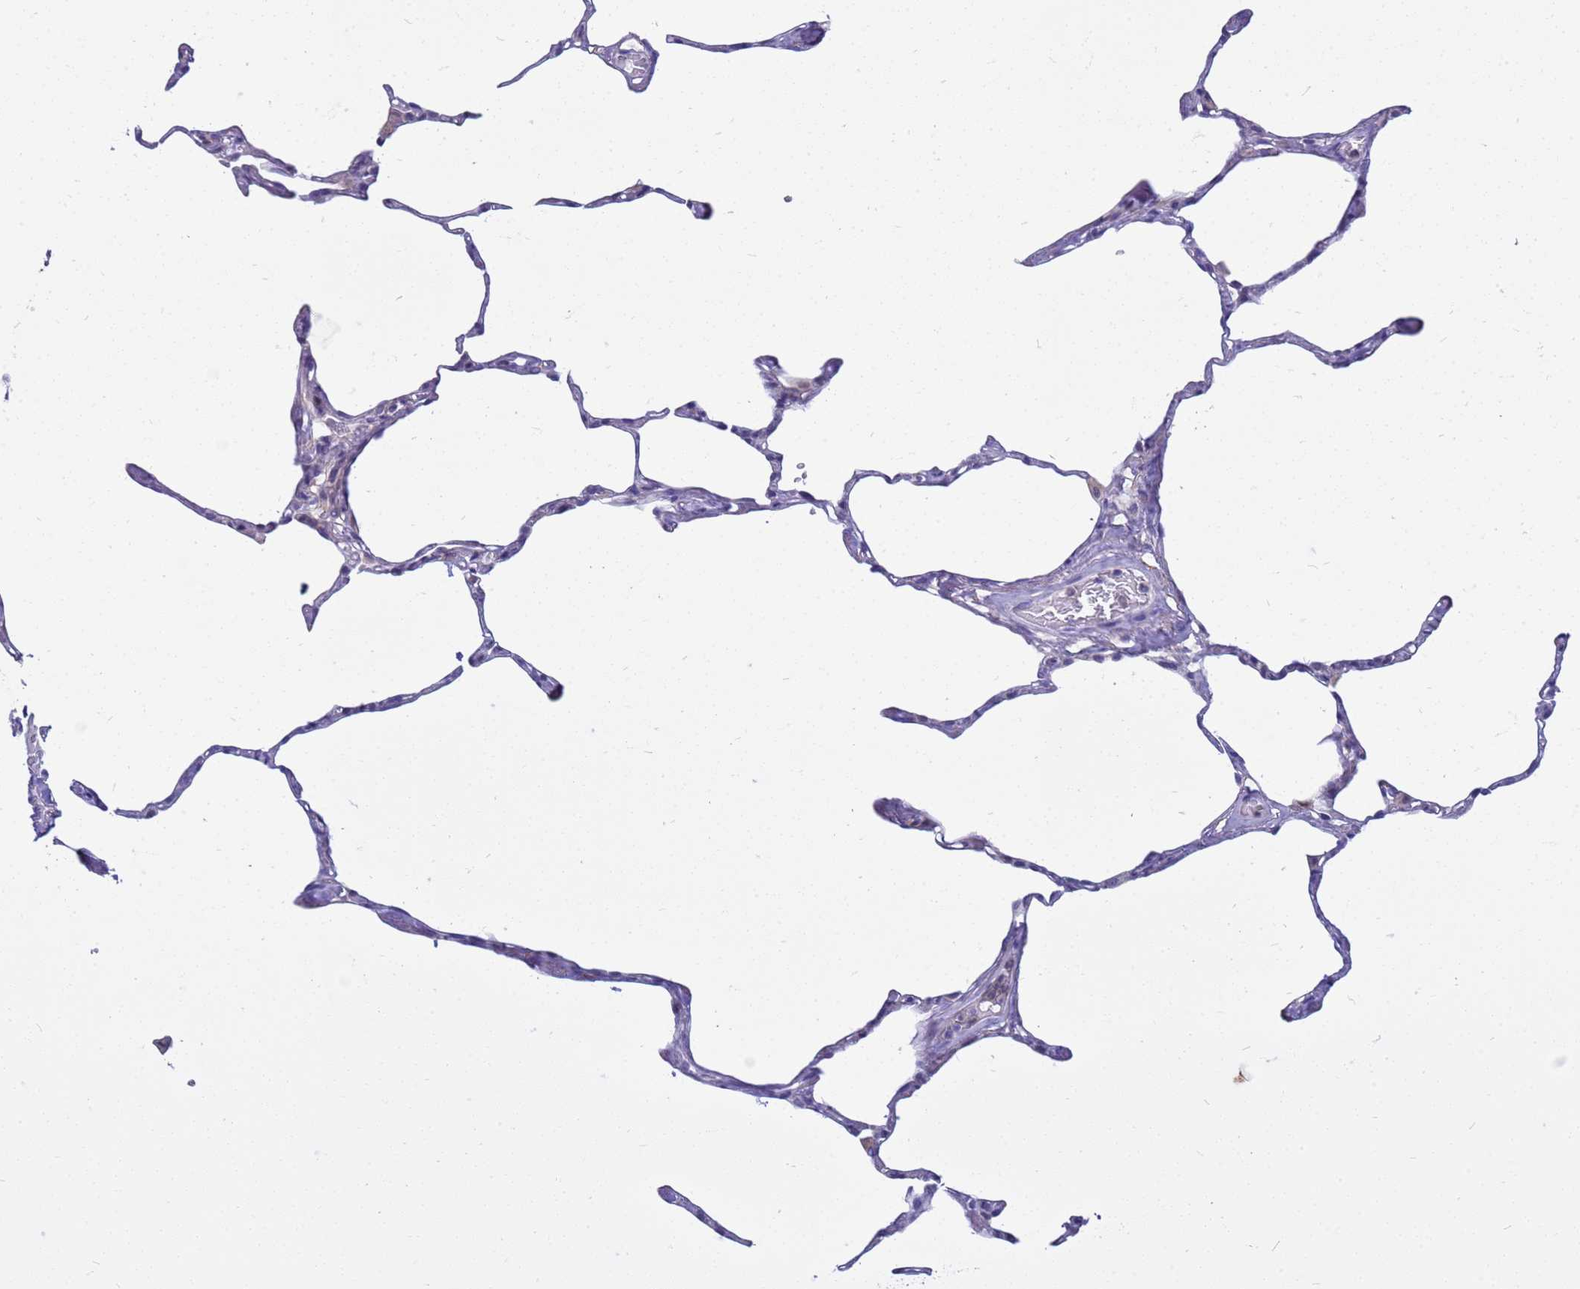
{"staining": {"intensity": "negative", "quantity": "none", "location": "none"}, "tissue": "lung", "cell_type": "Alveolar cells", "image_type": "normal", "snomed": [{"axis": "morphology", "description": "Normal tissue, NOS"}, {"axis": "topography", "description": "Lung"}], "caption": "High magnification brightfield microscopy of unremarkable lung stained with DAB (brown) and counterstained with hematoxylin (blue): alveolar cells show no significant expression. (DAB immunohistochemistry, high magnification).", "gene": "LRATD1", "patient": {"sex": "male", "age": 65}}